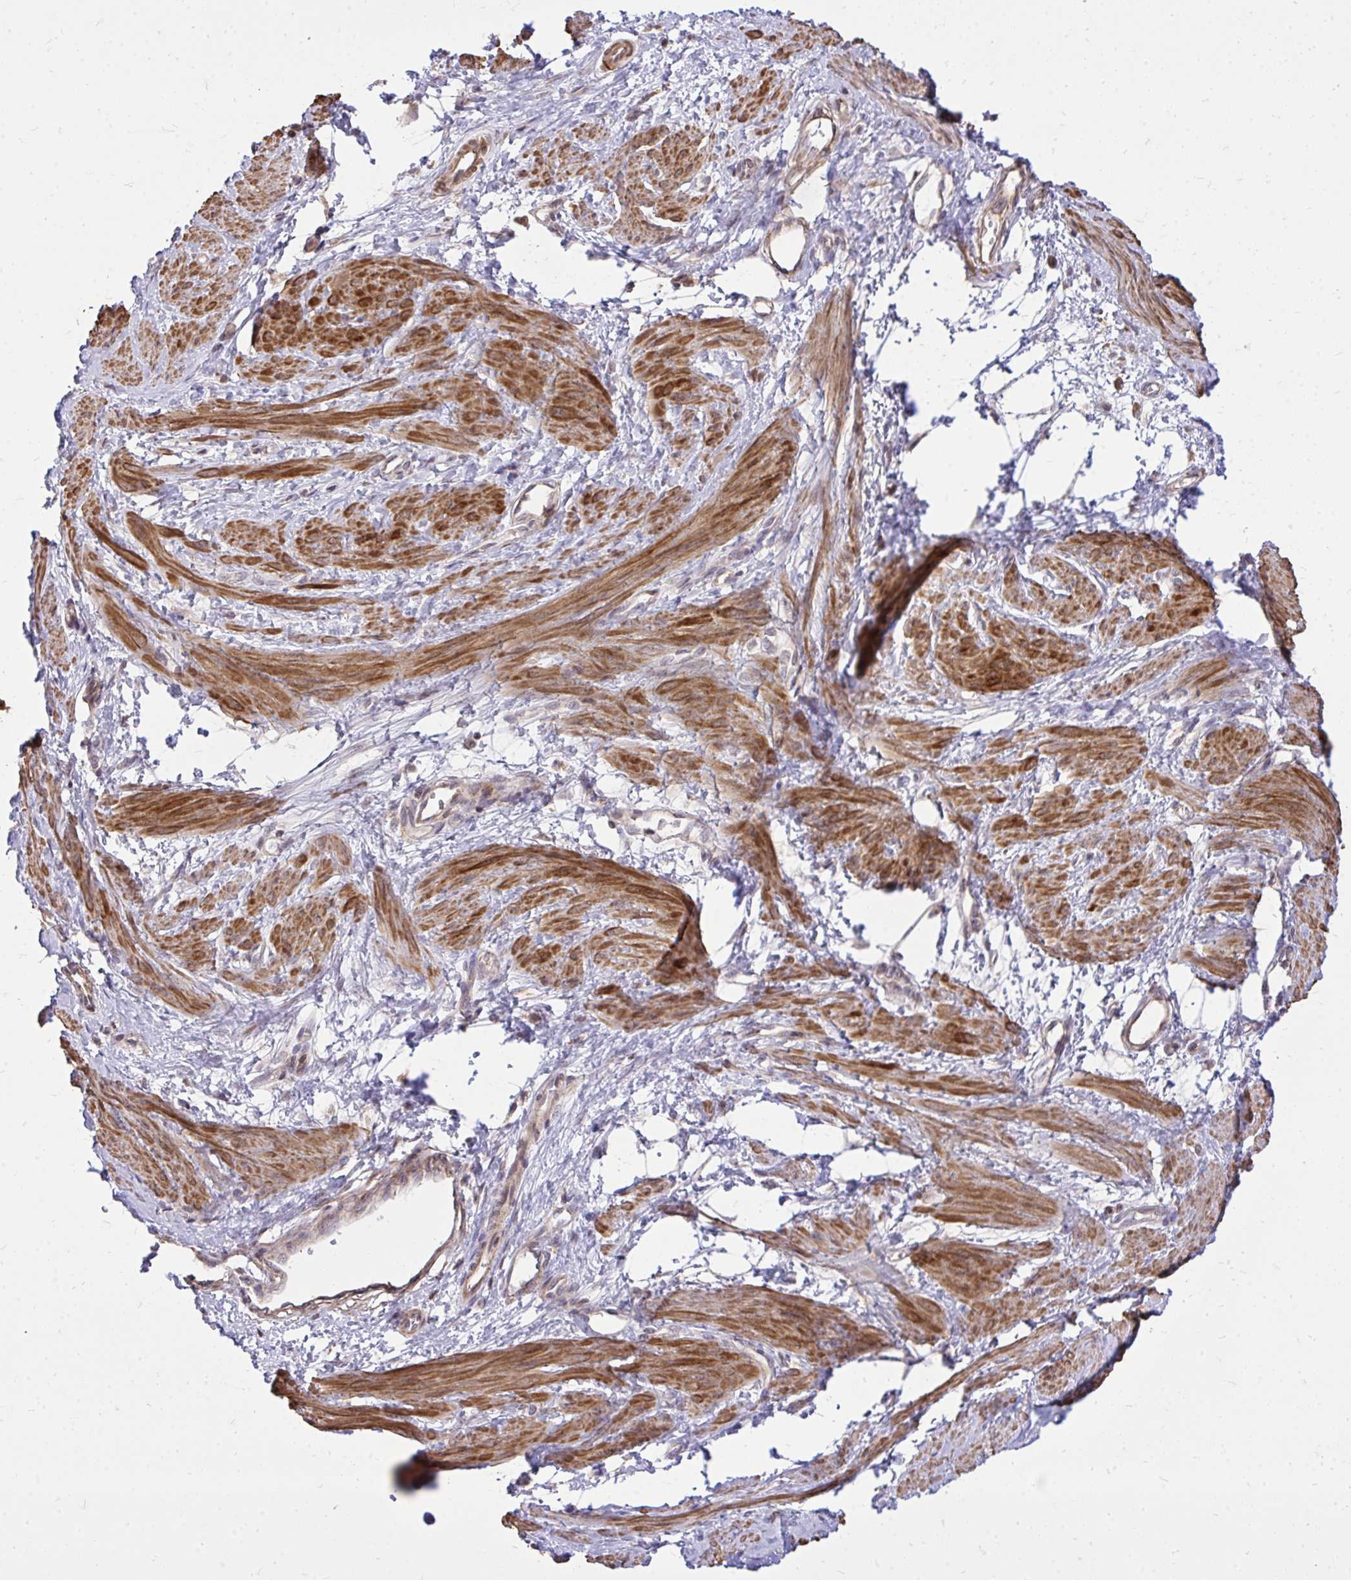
{"staining": {"intensity": "strong", "quantity": ">75%", "location": "cytoplasmic/membranous"}, "tissue": "smooth muscle", "cell_type": "Smooth muscle cells", "image_type": "normal", "snomed": [{"axis": "morphology", "description": "Normal tissue, NOS"}, {"axis": "topography", "description": "Smooth muscle"}, {"axis": "topography", "description": "Uterus"}], "caption": "Strong cytoplasmic/membranous protein positivity is seen in about >75% of smooth muscle cells in smooth muscle. Ihc stains the protein in brown and the nuclei are stained blue.", "gene": "SLC7A5", "patient": {"sex": "female", "age": 39}}